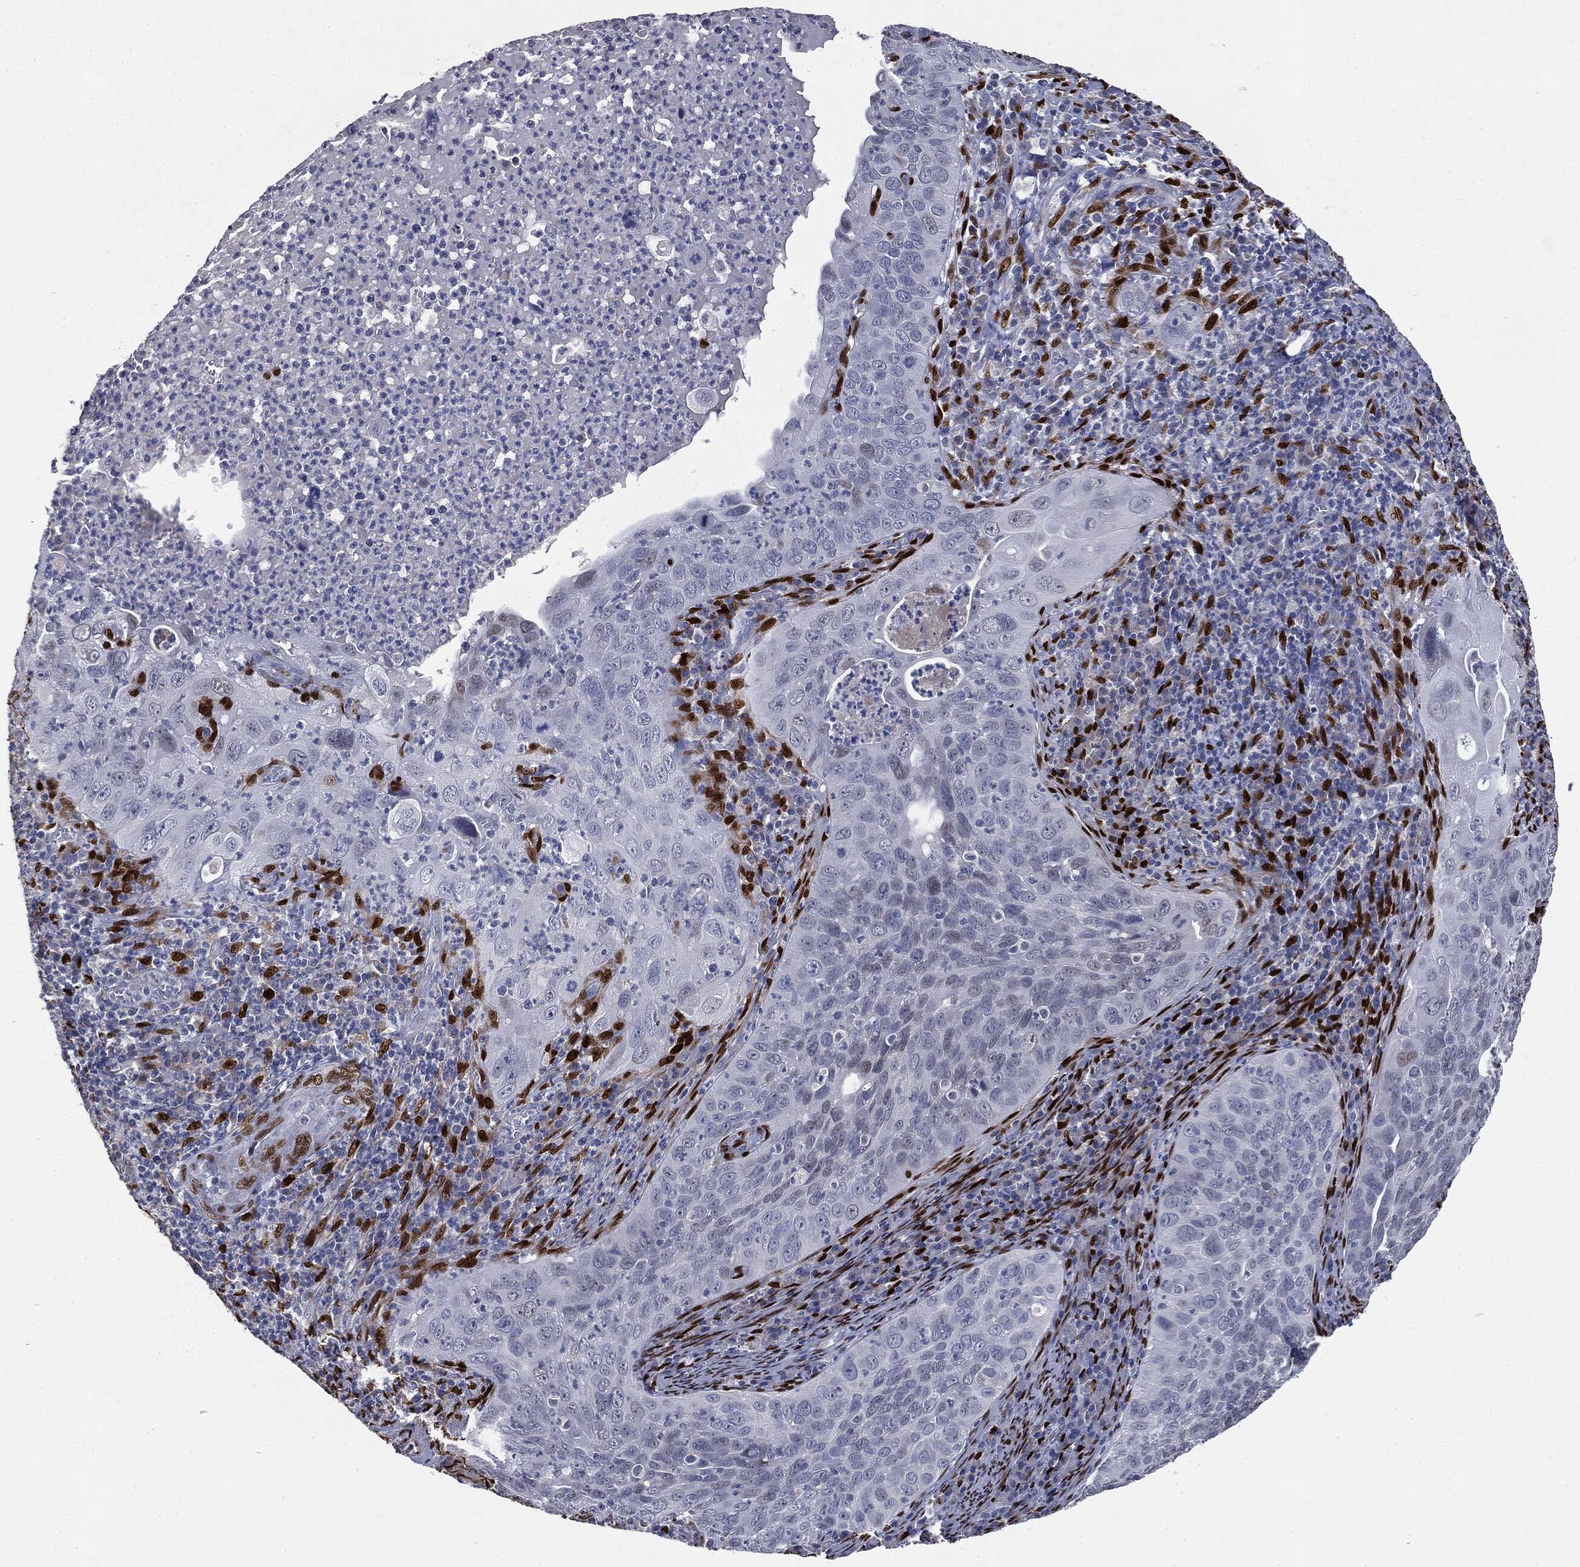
{"staining": {"intensity": "negative", "quantity": "none", "location": "none"}, "tissue": "cervical cancer", "cell_type": "Tumor cells", "image_type": "cancer", "snomed": [{"axis": "morphology", "description": "Squamous cell carcinoma, NOS"}, {"axis": "topography", "description": "Cervix"}], "caption": "There is no significant staining in tumor cells of cervical cancer (squamous cell carcinoma). (DAB immunohistochemistry, high magnification).", "gene": "CASD1", "patient": {"sex": "female", "age": 26}}